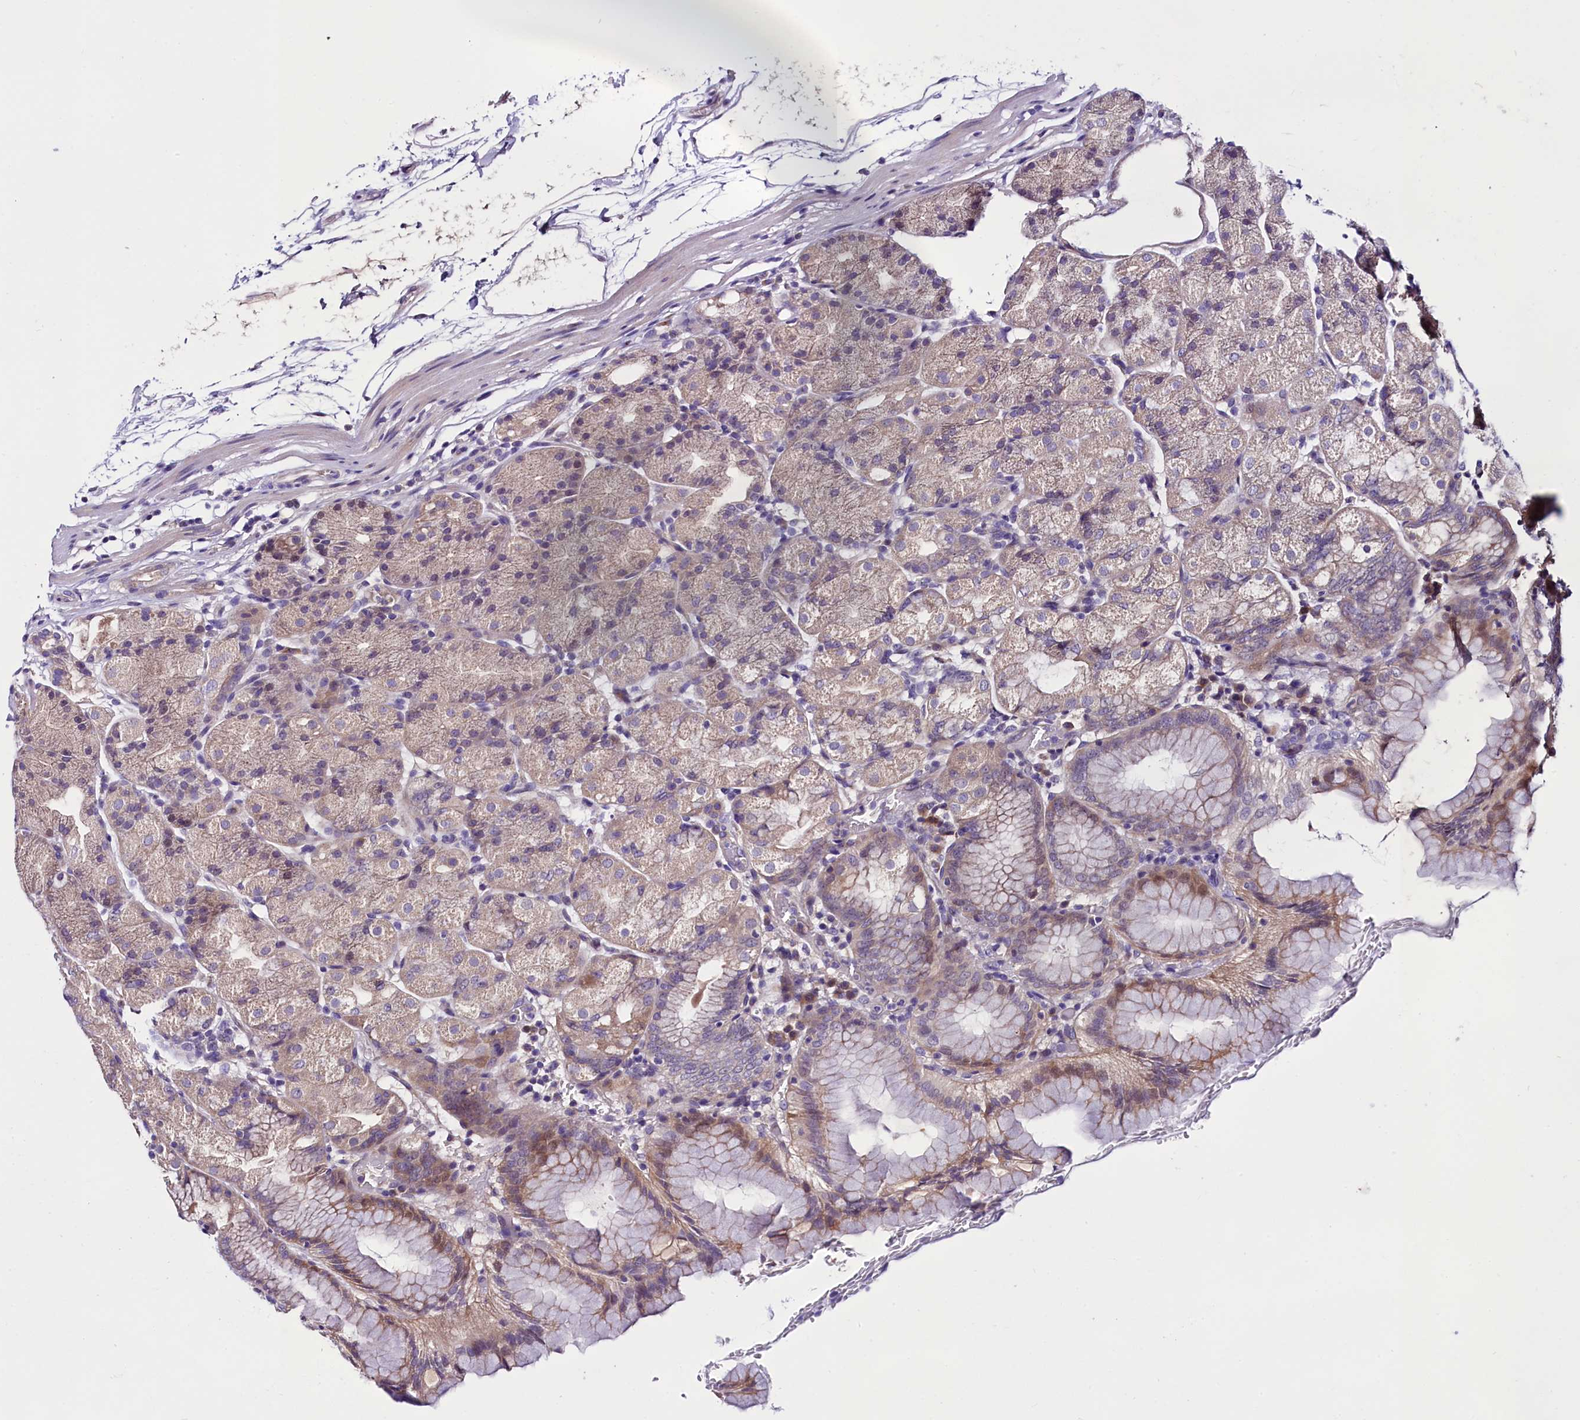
{"staining": {"intensity": "moderate", "quantity": "<25%", "location": "cytoplasmic/membranous"}, "tissue": "stomach", "cell_type": "Glandular cells", "image_type": "normal", "snomed": [{"axis": "morphology", "description": "Normal tissue, NOS"}, {"axis": "topography", "description": "Stomach, upper"}, {"axis": "topography", "description": "Stomach, lower"}], "caption": "Stomach stained for a protein (brown) exhibits moderate cytoplasmic/membranous positive staining in approximately <25% of glandular cells.", "gene": "C9orf40", "patient": {"sex": "male", "age": 62}}